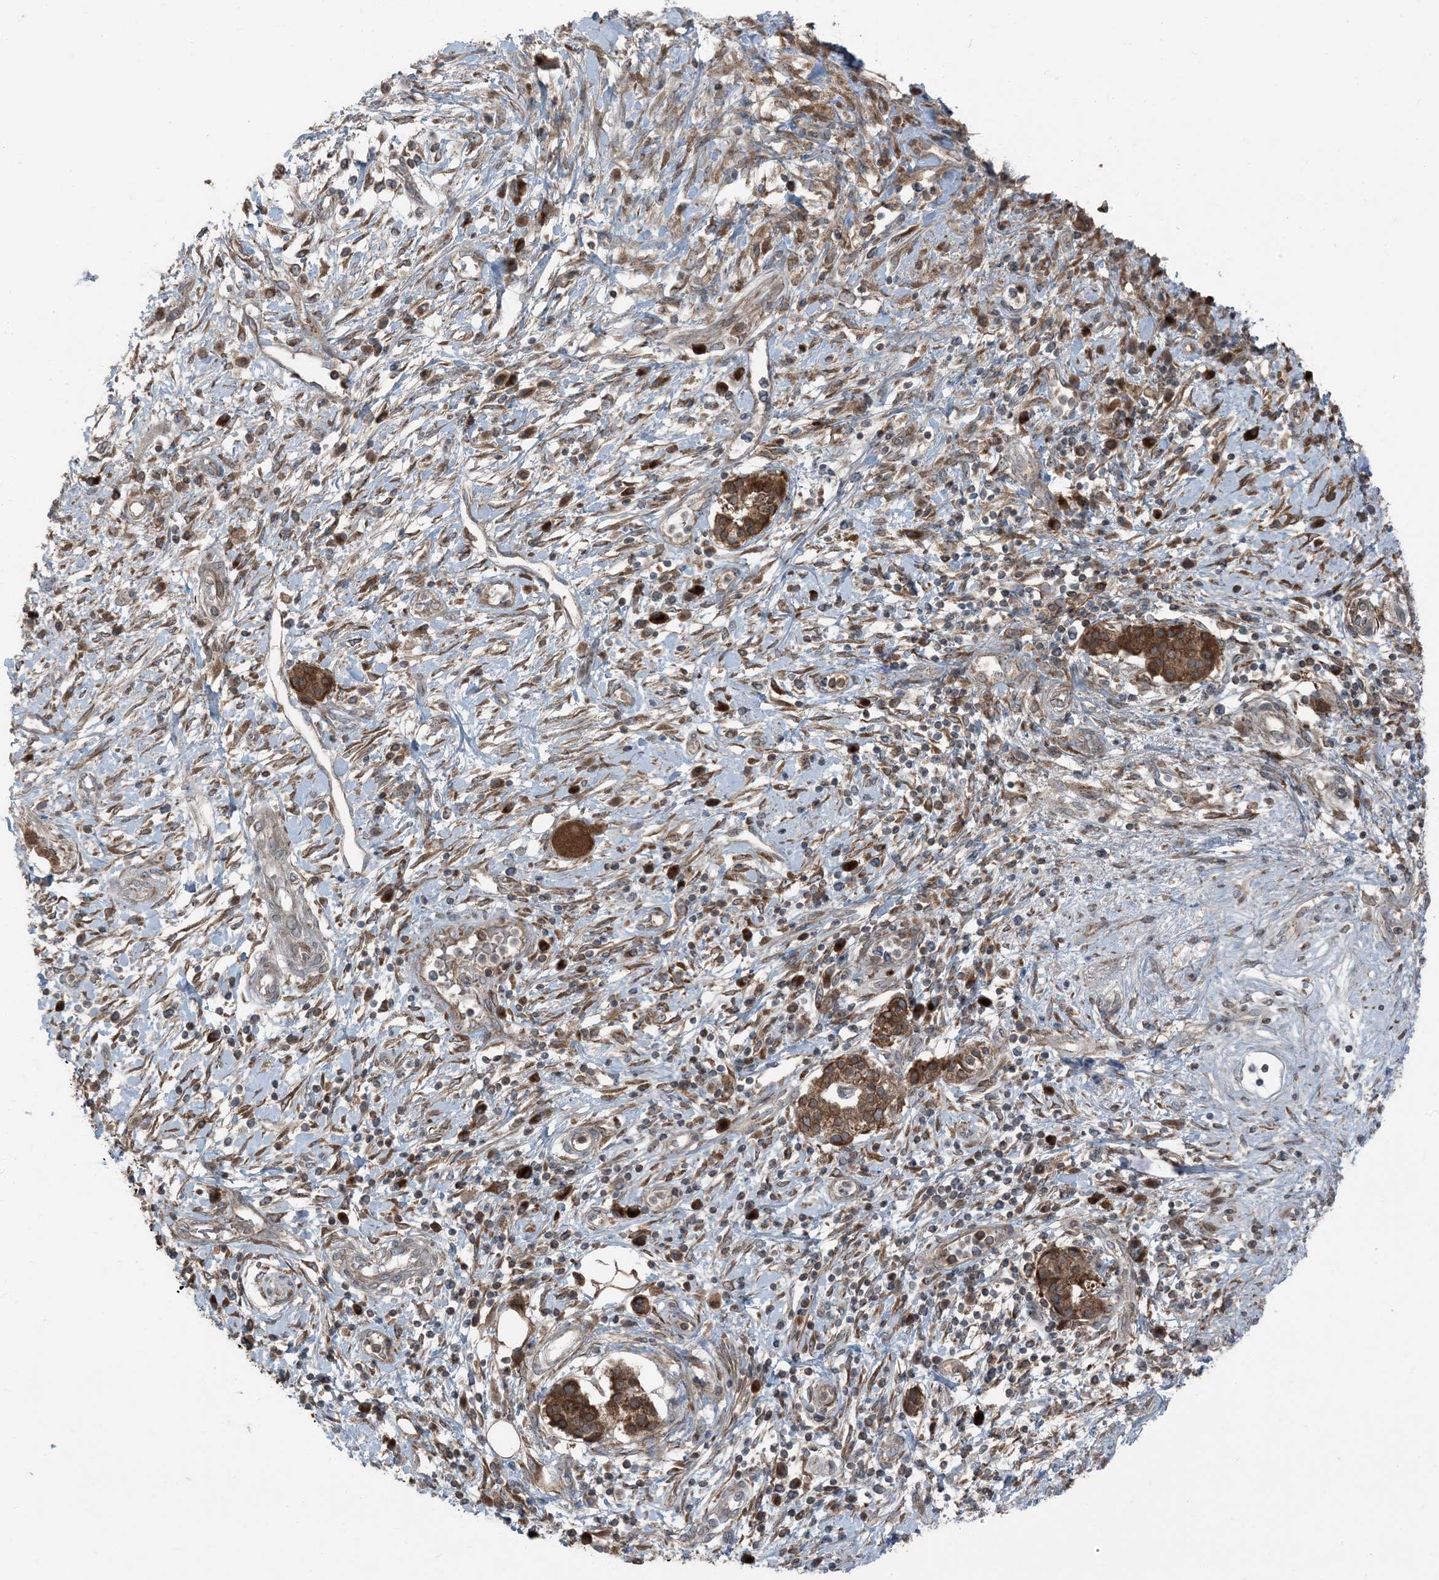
{"staining": {"intensity": "strong", "quantity": "25%-75%", "location": "cytoplasmic/membranous"}, "tissue": "pancreatic cancer", "cell_type": "Tumor cells", "image_type": "cancer", "snomed": [{"axis": "morphology", "description": "Adenocarcinoma, NOS"}, {"axis": "topography", "description": "Pancreas"}], "caption": "The immunohistochemical stain shows strong cytoplasmic/membranous positivity in tumor cells of pancreatic adenocarcinoma tissue.", "gene": "RAB3GAP1", "patient": {"sex": "female", "age": 56}}